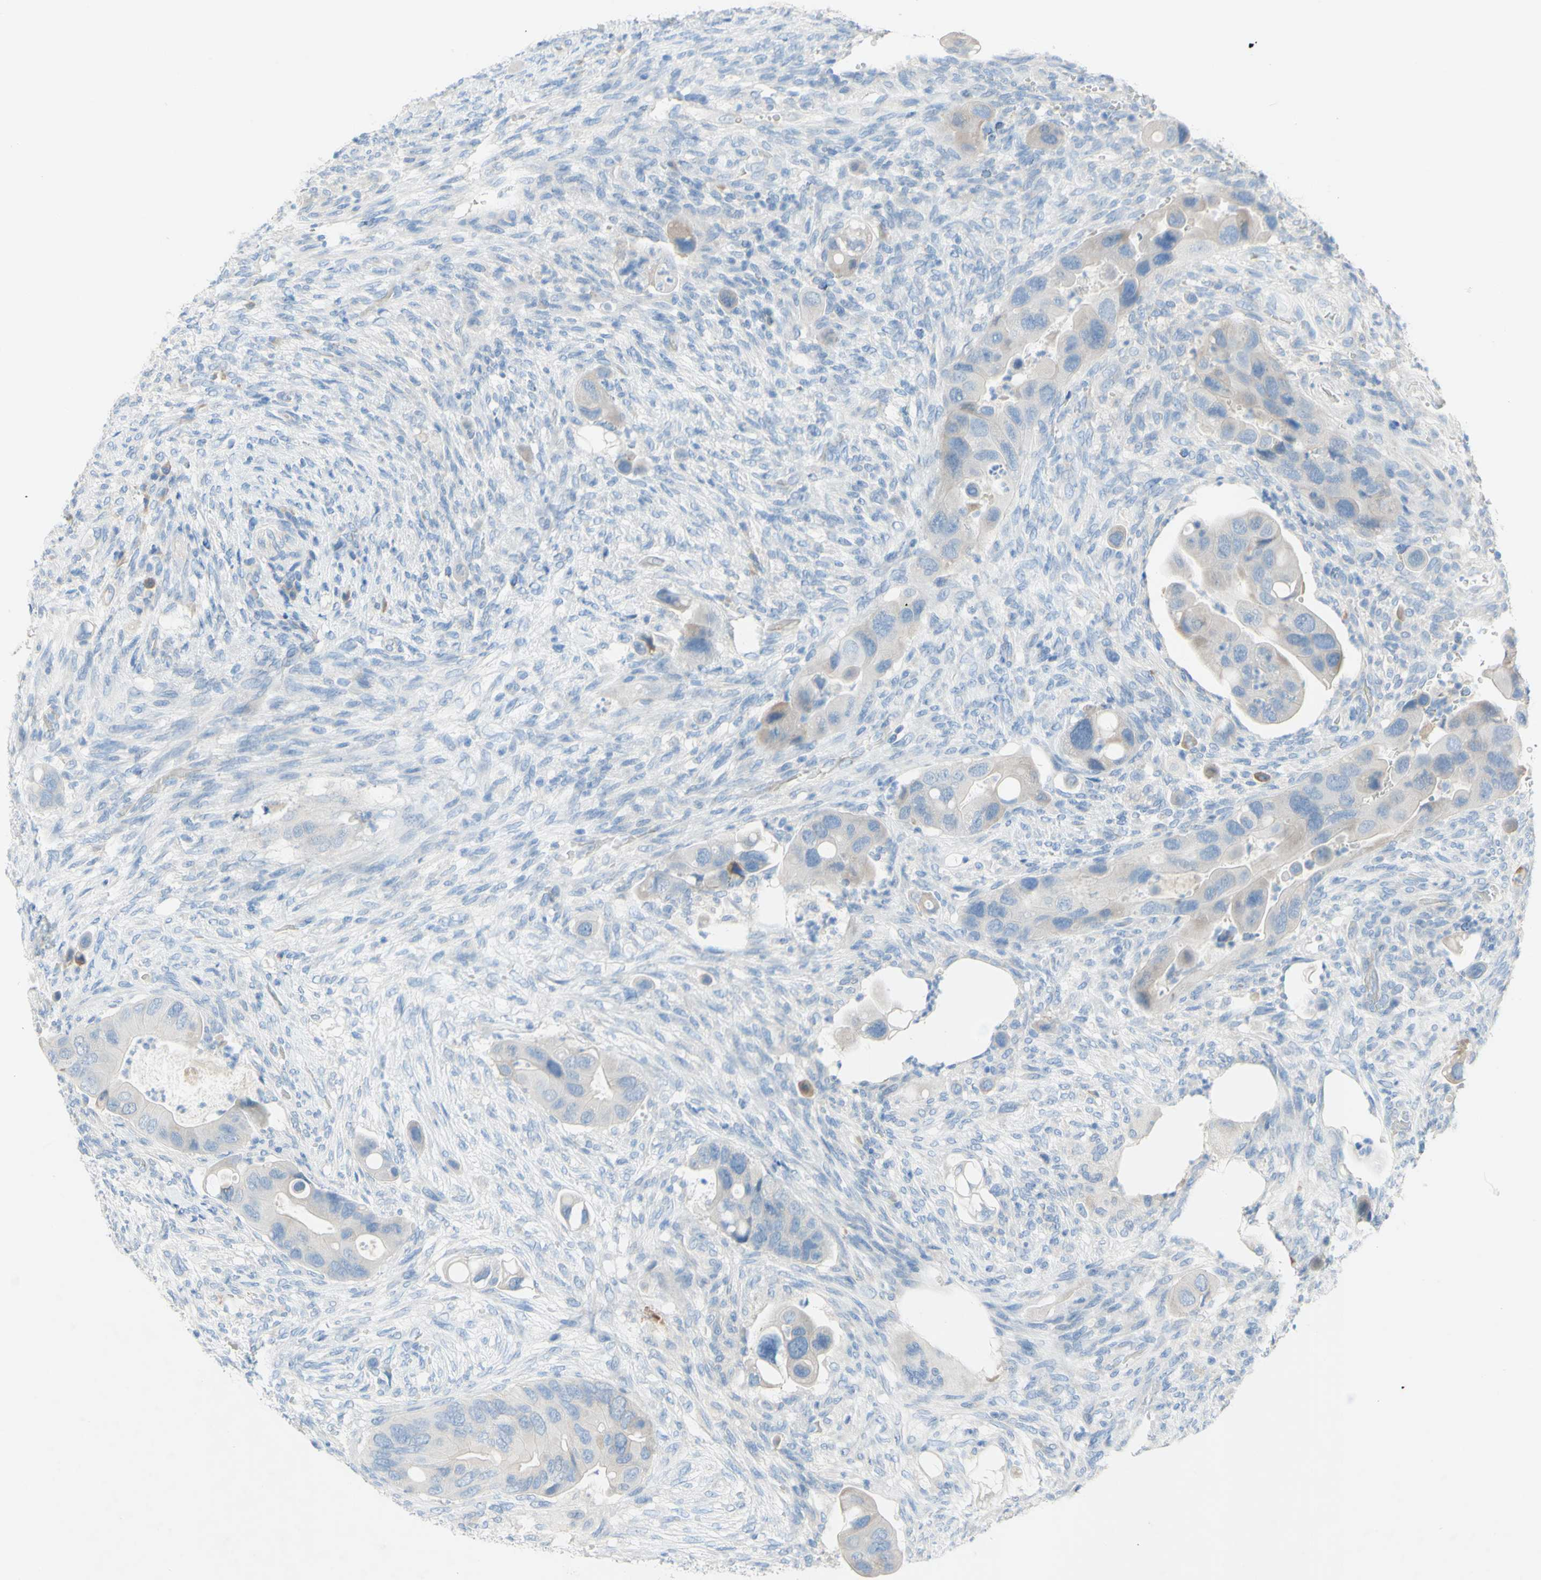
{"staining": {"intensity": "negative", "quantity": "none", "location": "none"}, "tissue": "colorectal cancer", "cell_type": "Tumor cells", "image_type": "cancer", "snomed": [{"axis": "morphology", "description": "Adenocarcinoma, NOS"}, {"axis": "topography", "description": "Rectum"}], "caption": "The histopathology image displays no significant expression in tumor cells of colorectal cancer.", "gene": "ACADL", "patient": {"sex": "female", "age": 57}}